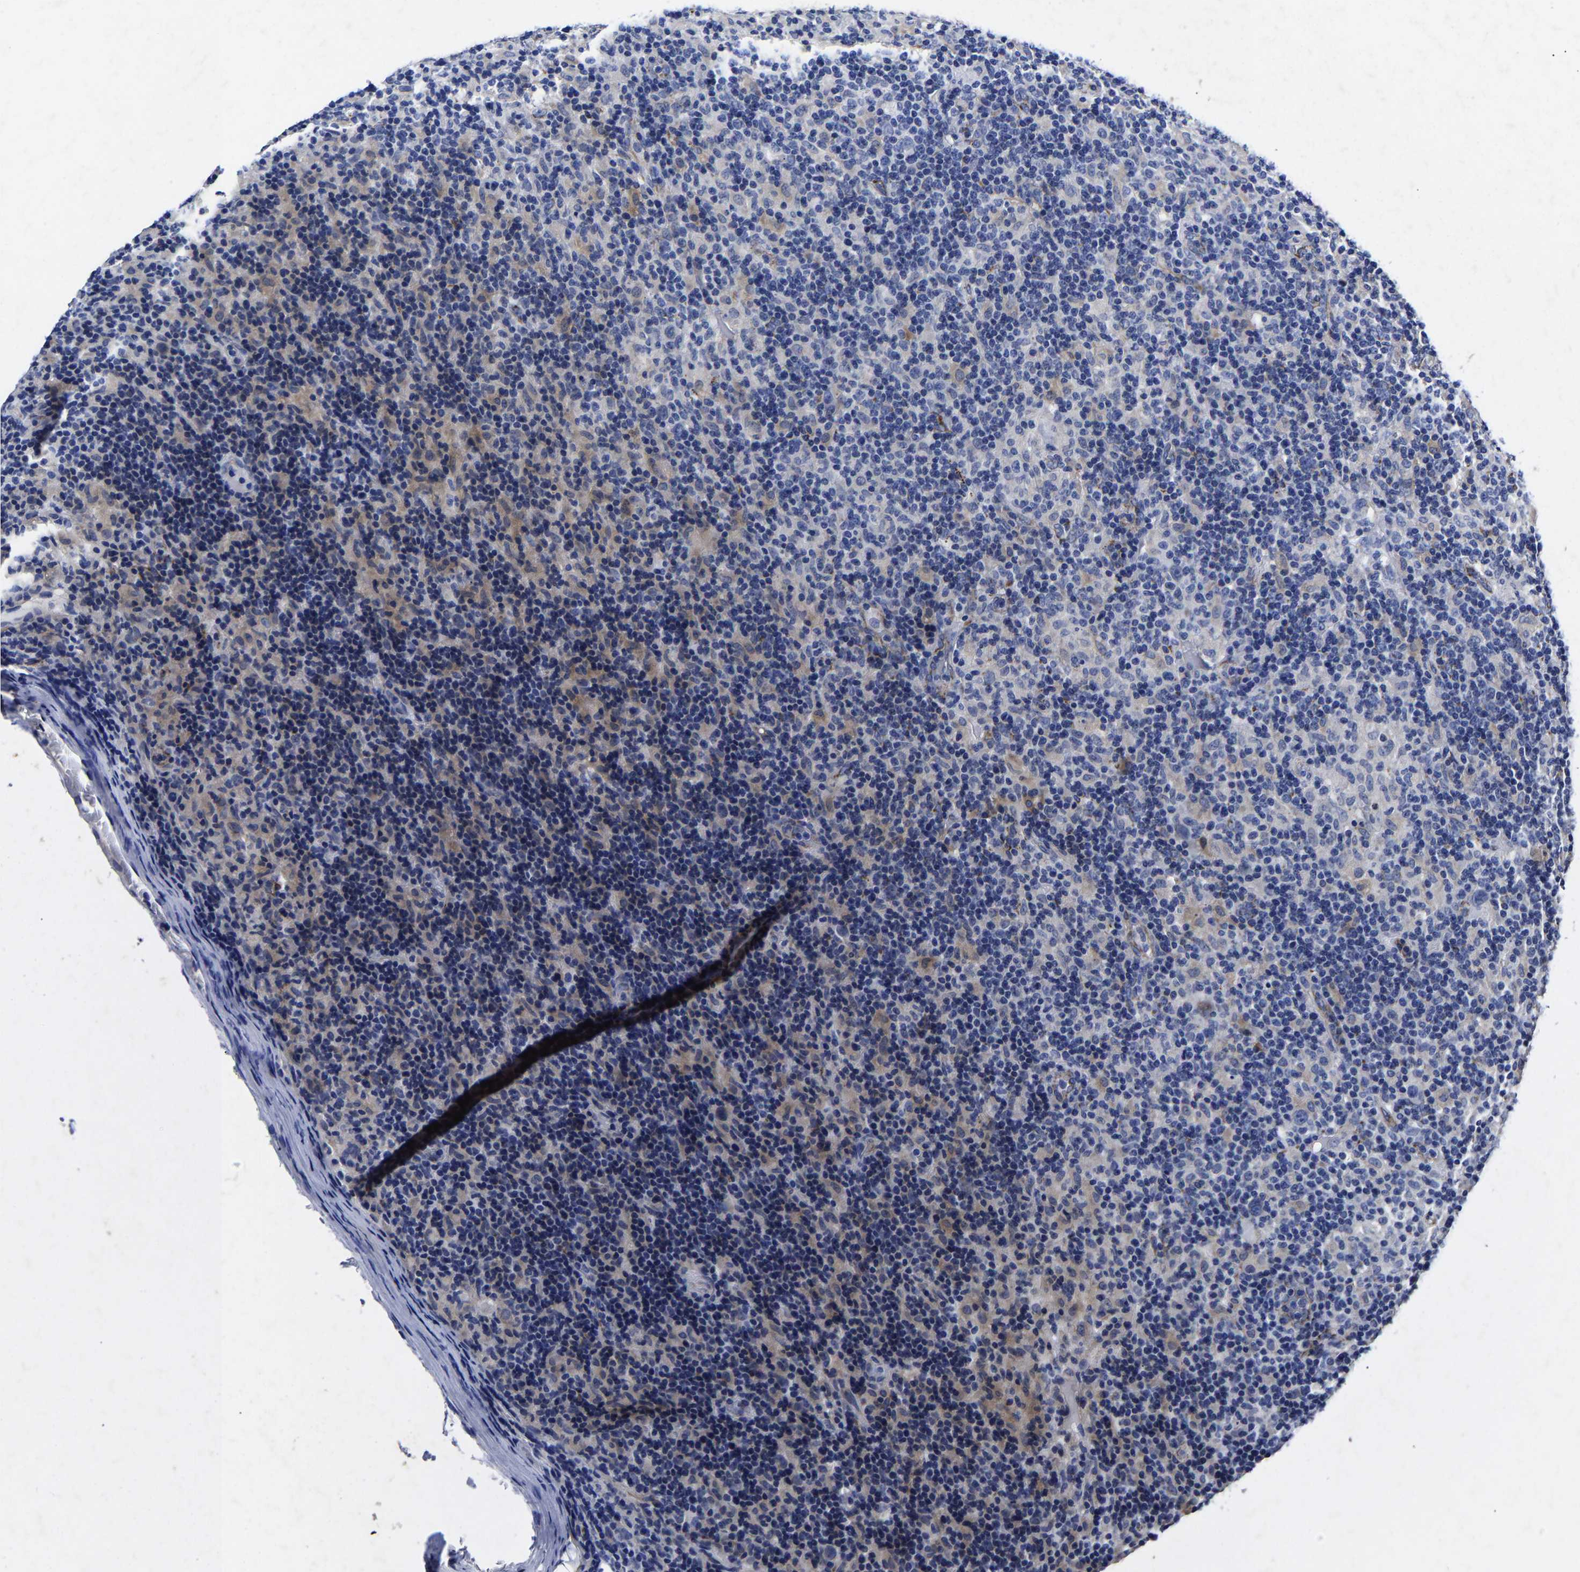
{"staining": {"intensity": "negative", "quantity": "none", "location": "none"}, "tissue": "lymphoma", "cell_type": "Tumor cells", "image_type": "cancer", "snomed": [{"axis": "morphology", "description": "Hodgkin's disease, NOS"}, {"axis": "topography", "description": "Lymph node"}], "caption": "Protein analysis of Hodgkin's disease exhibits no significant positivity in tumor cells.", "gene": "AASS", "patient": {"sex": "male", "age": 70}}